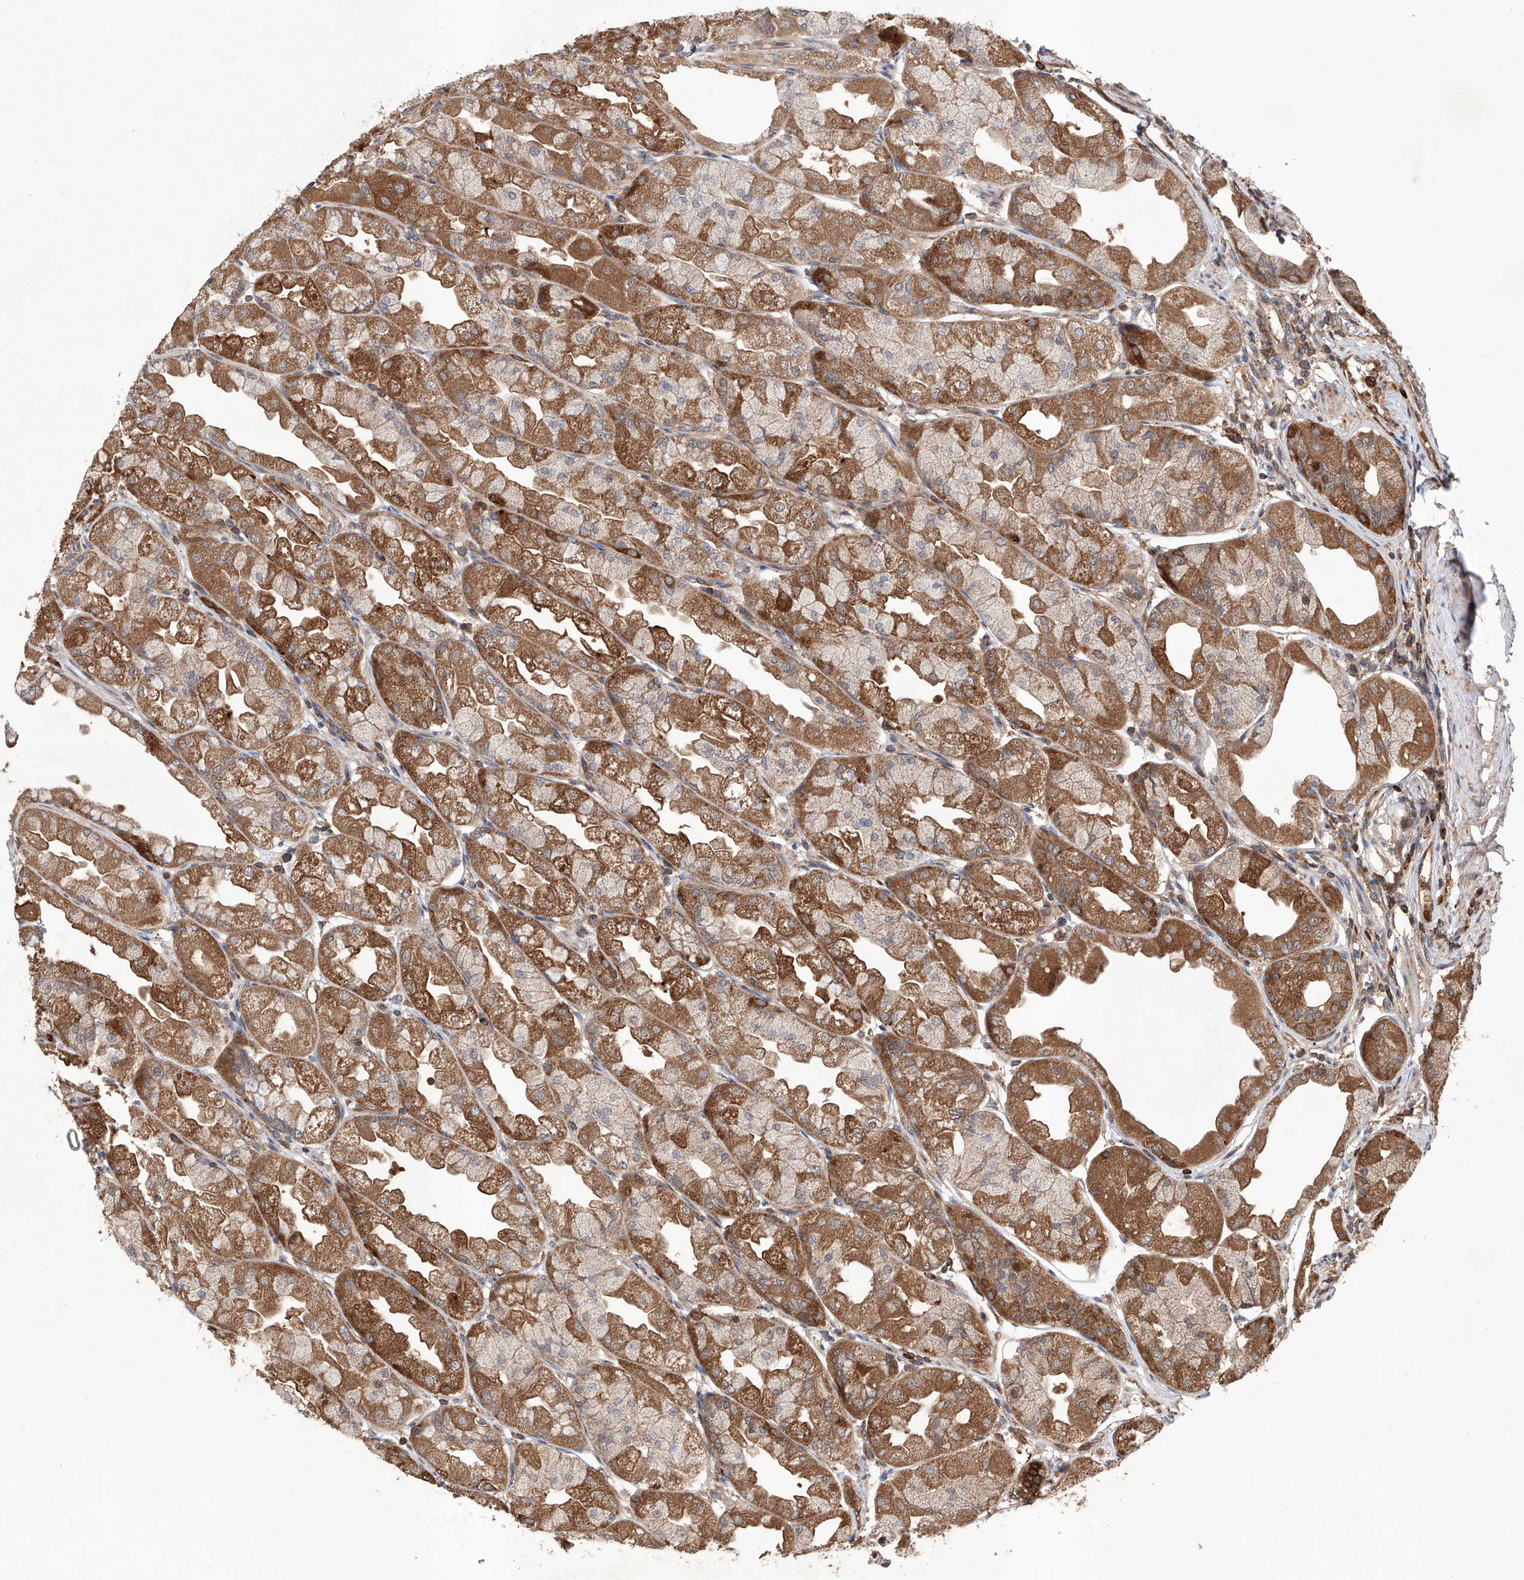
{"staining": {"intensity": "moderate", "quantity": ">75%", "location": "cytoplasmic/membranous"}, "tissue": "stomach", "cell_type": "Glandular cells", "image_type": "normal", "snomed": [{"axis": "morphology", "description": "Normal tissue, NOS"}, {"axis": "topography", "description": "Stomach, upper"}], "caption": "IHC (DAB) staining of benign human stomach exhibits moderate cytoplasmic/membranous protein positivity in approximately >75% of glandular cells.", "gene": "TIMM23", "patient": {"sex": "male", "age": 47}}